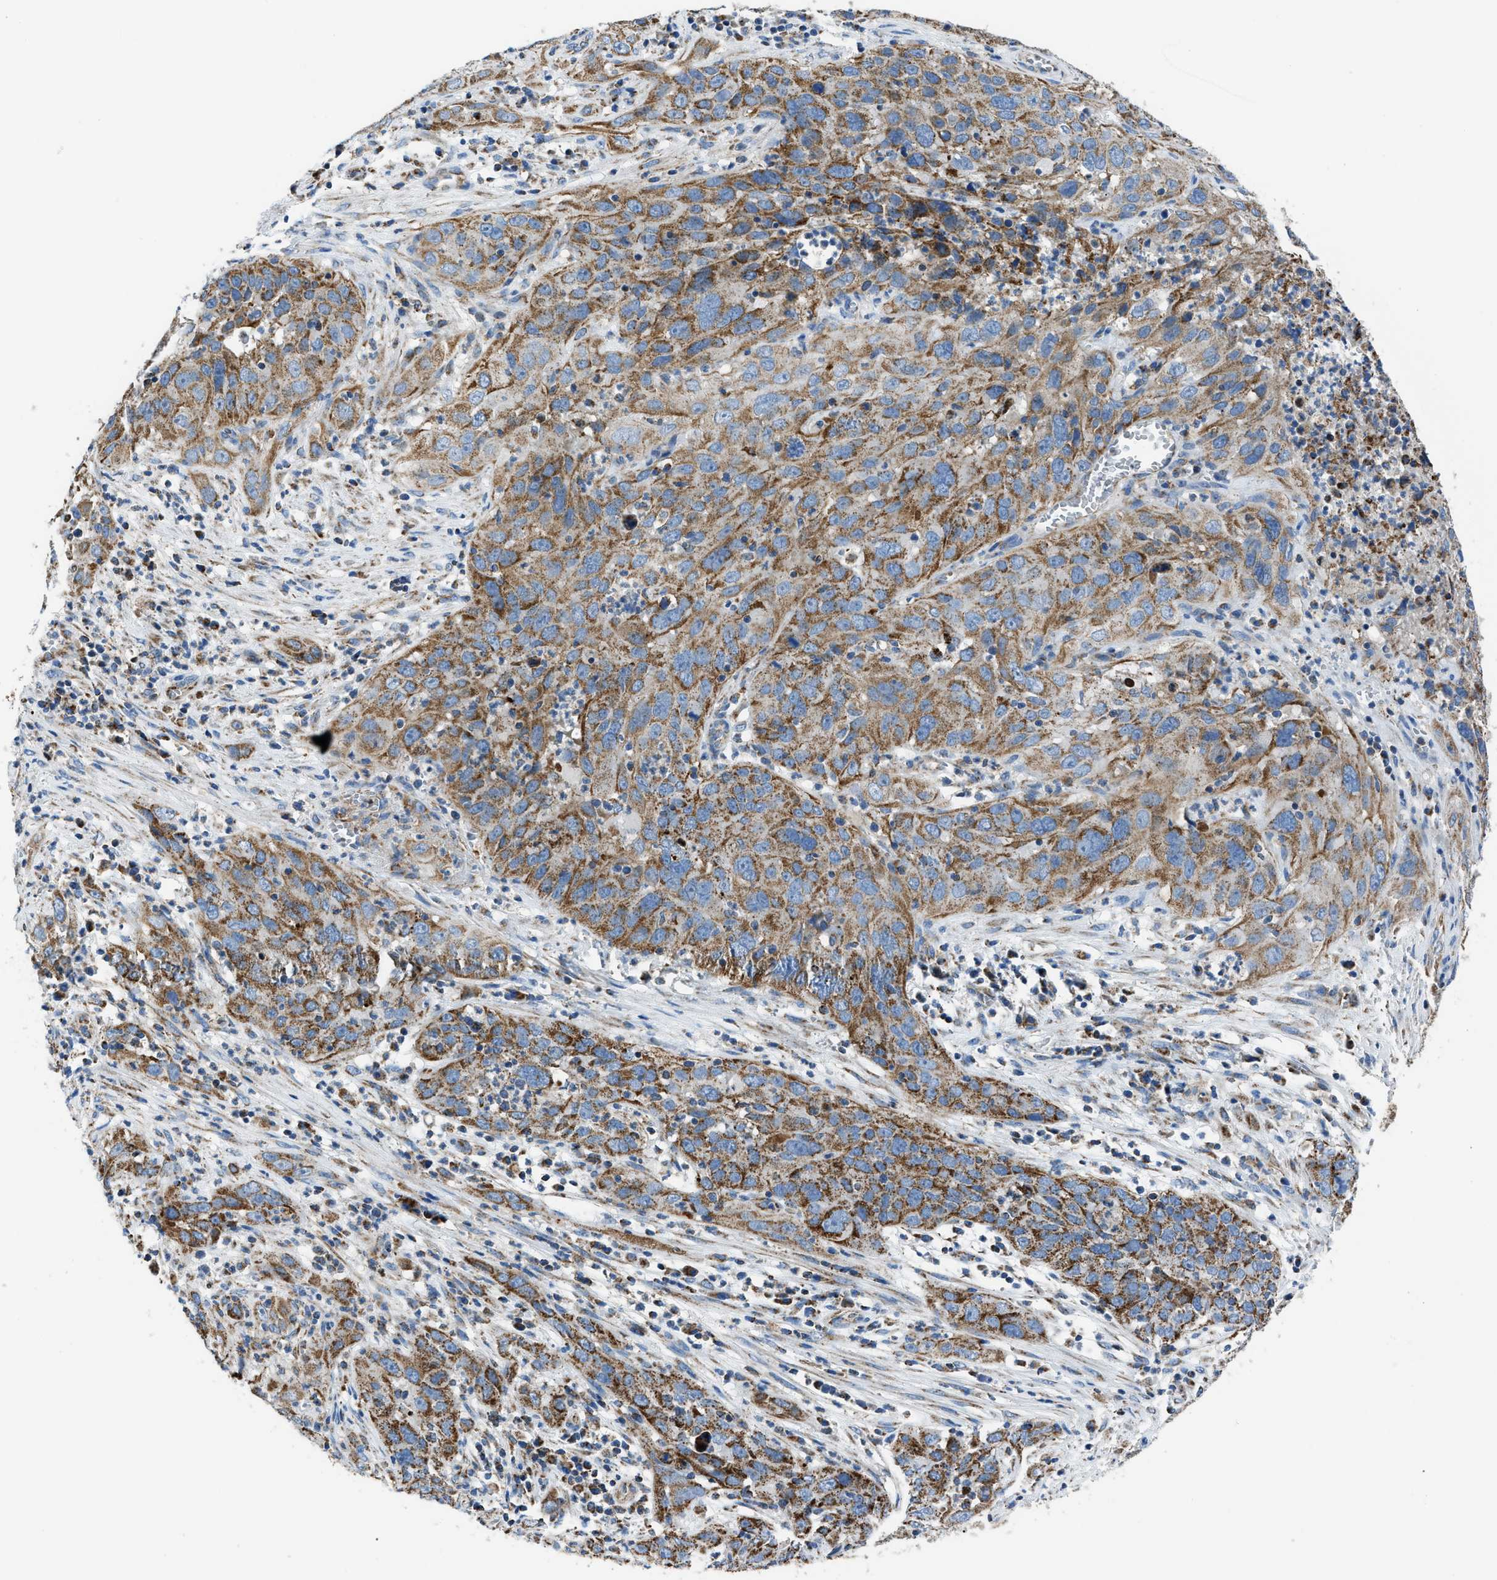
{"staining": {"intensity": "moderate", "quantity": ">75%", "location": "cytoplasmic/membranous"}, "tissue": "cervical cancer", "cell_type": "Tumor cells", "image_type": "cancer", "snomed": [{"axis": "morphology", "description": "Squamous cell carcinoma, NOS"}, {"axis": "topography", "description": "Cervix"}], "caption": "Human cervical cancer (squamous cell carcinoma) stained with a protein marker demonstrates moderate staining in tumor cells.", "gene": "PHB2", "patient": {"sex": "female", "age": 32}}